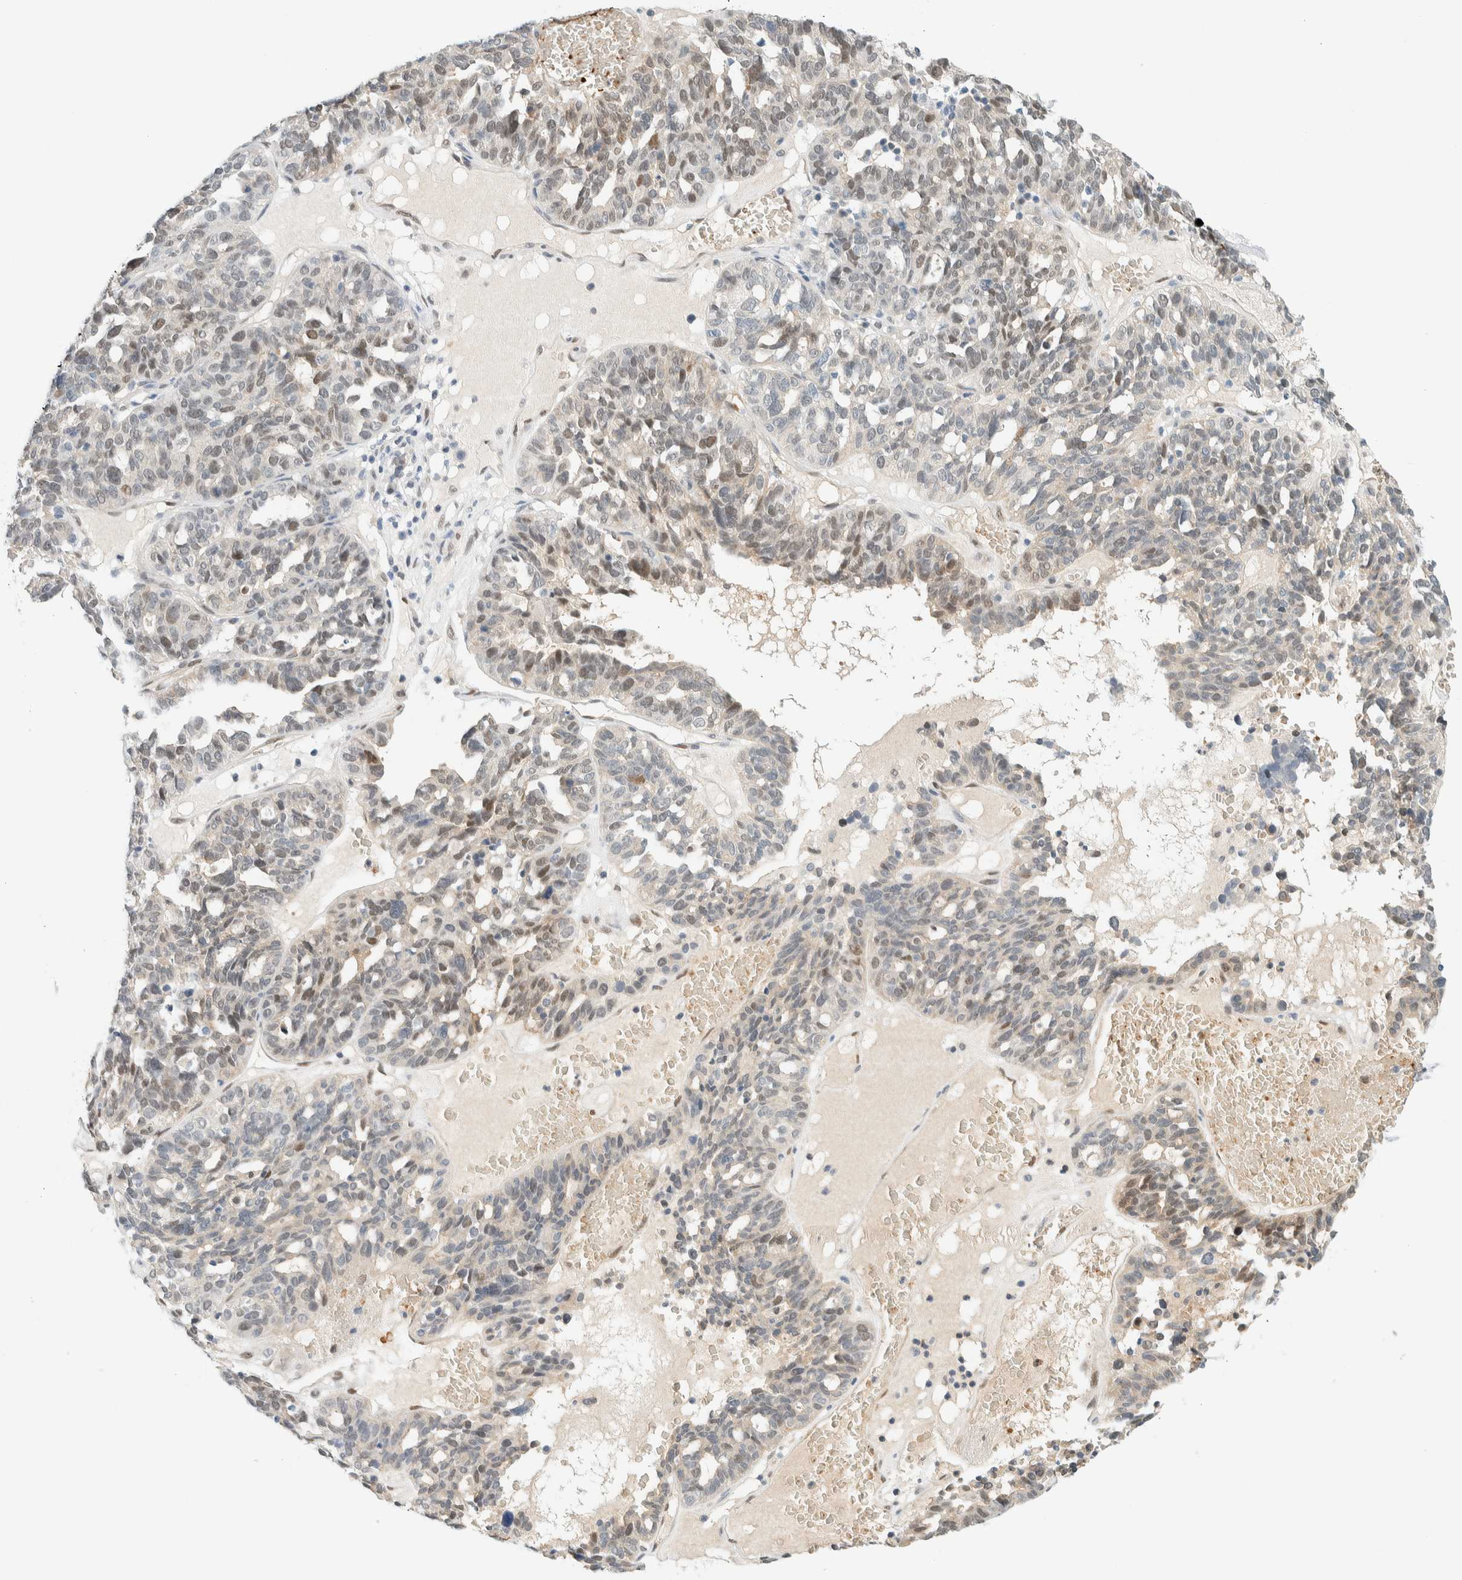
{"staining": {"intensity": "weak", "quantity": "25%-75%", "location": "nuclear"}, "tissue": "ovarian cancer", "cell_type": "Tumor cells", "image_type": "cancer", "snomed": [{"axis": "morphology", "description": "Cystadenocarcinoma, serous, NOS"}, {"axis": "topography", "description": "Ovary"}], "caption": "The image reveals a brown stain indicating the presence of a protein in the nuclear of tumor cells in ovarian cancer.", "gene": "TSTD2", "patient": {"sex": "female", "age": 59}}